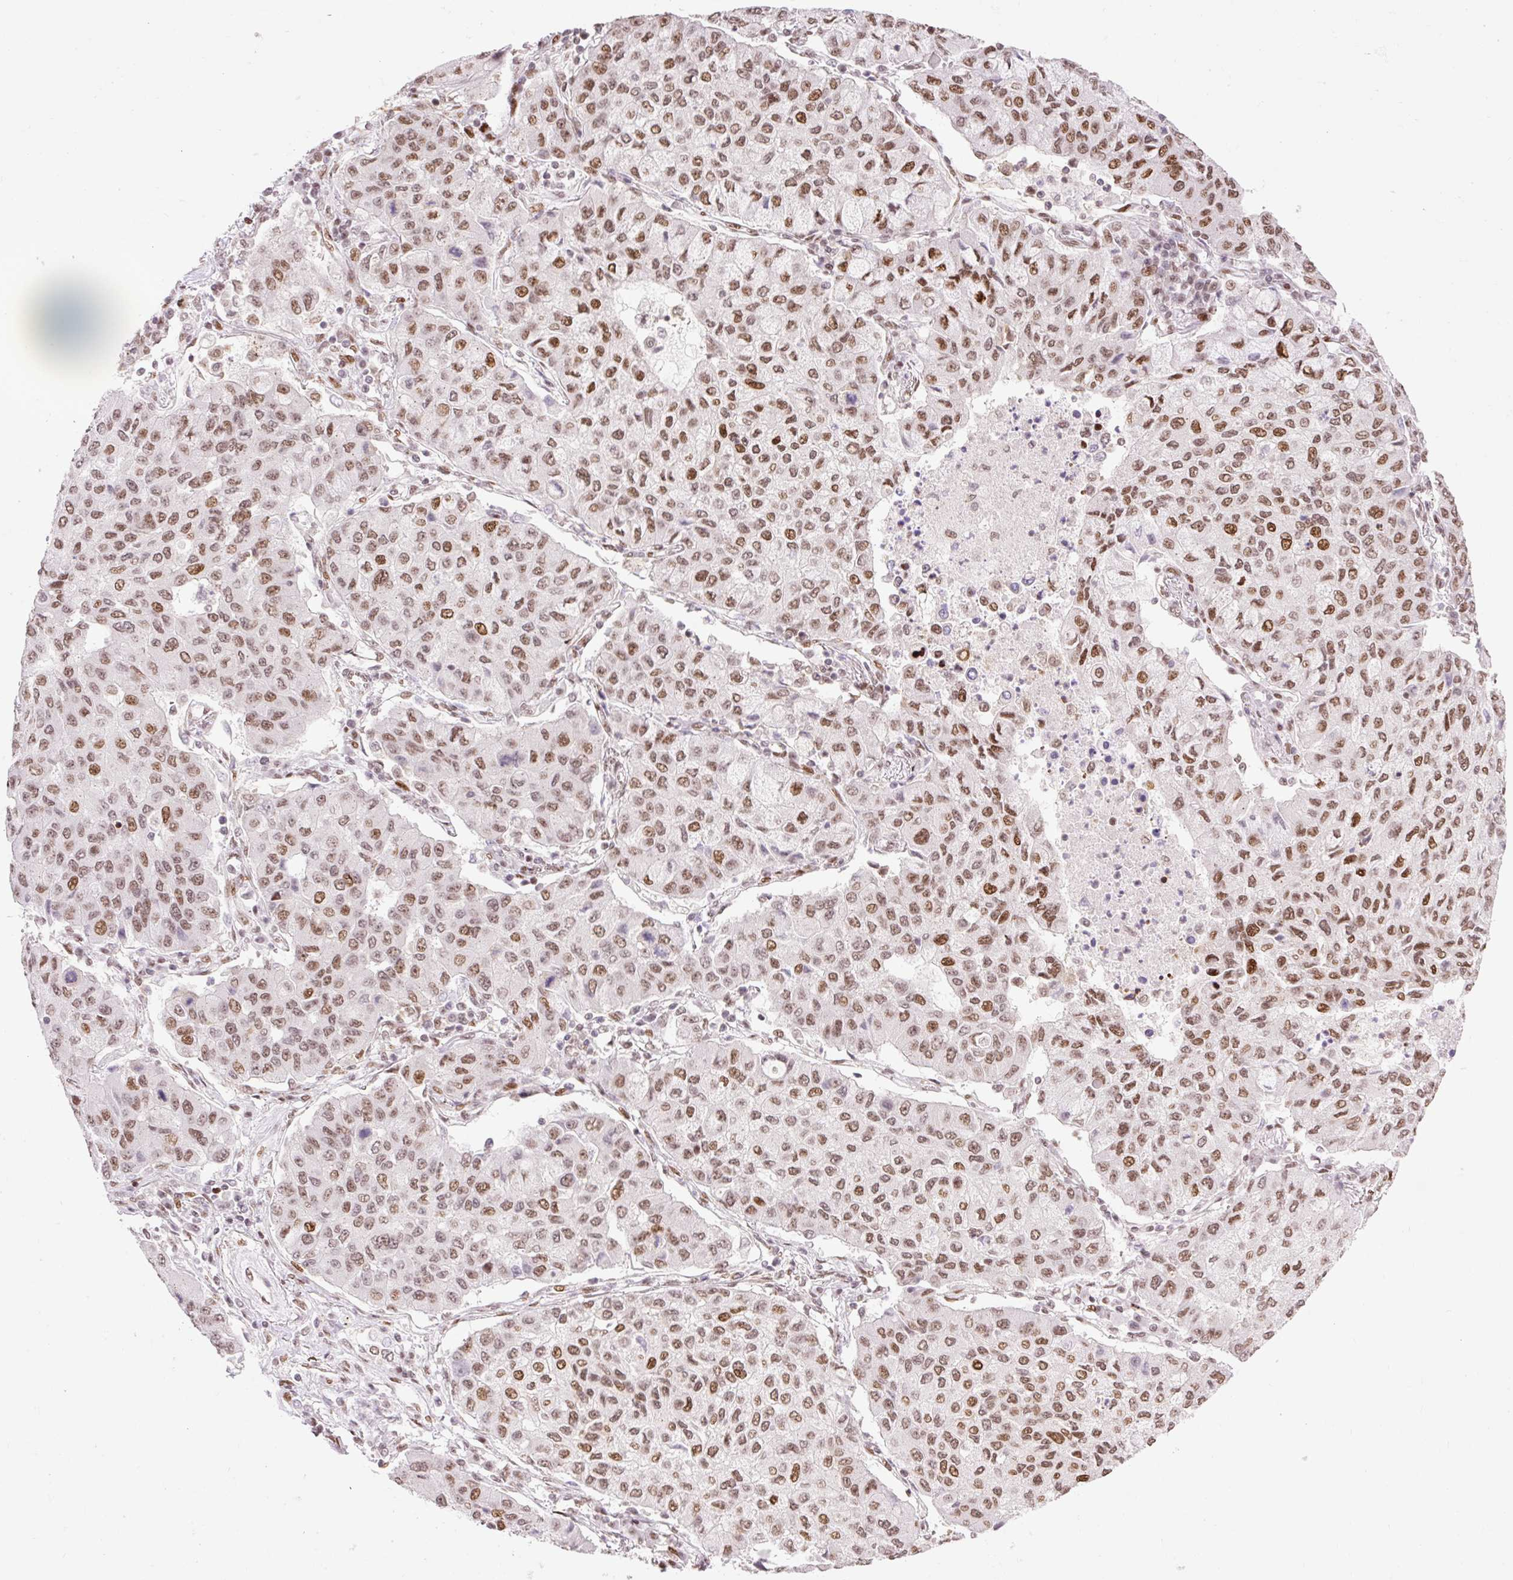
{"staining": {"intensity": "moderate", "quantity": ">75%", "location": "nuclear"}, "tissue": "lung cancer", "cell_type": "Tumor cells", "image_type": "cancer", "snomed": [{"axis": "morphology", "description": "Squamous cell carcinoma, NOS"}, {"axis": "topography", "description": "Lung"}], "caption": "Squamous cell carcinoma (lung) stained with a brown dye displays moderate nuclear positive staining in approximately >75% of tumor cells.", "gene": "RIPPLY3", "patient": {"sex": "male", "age": 74}}